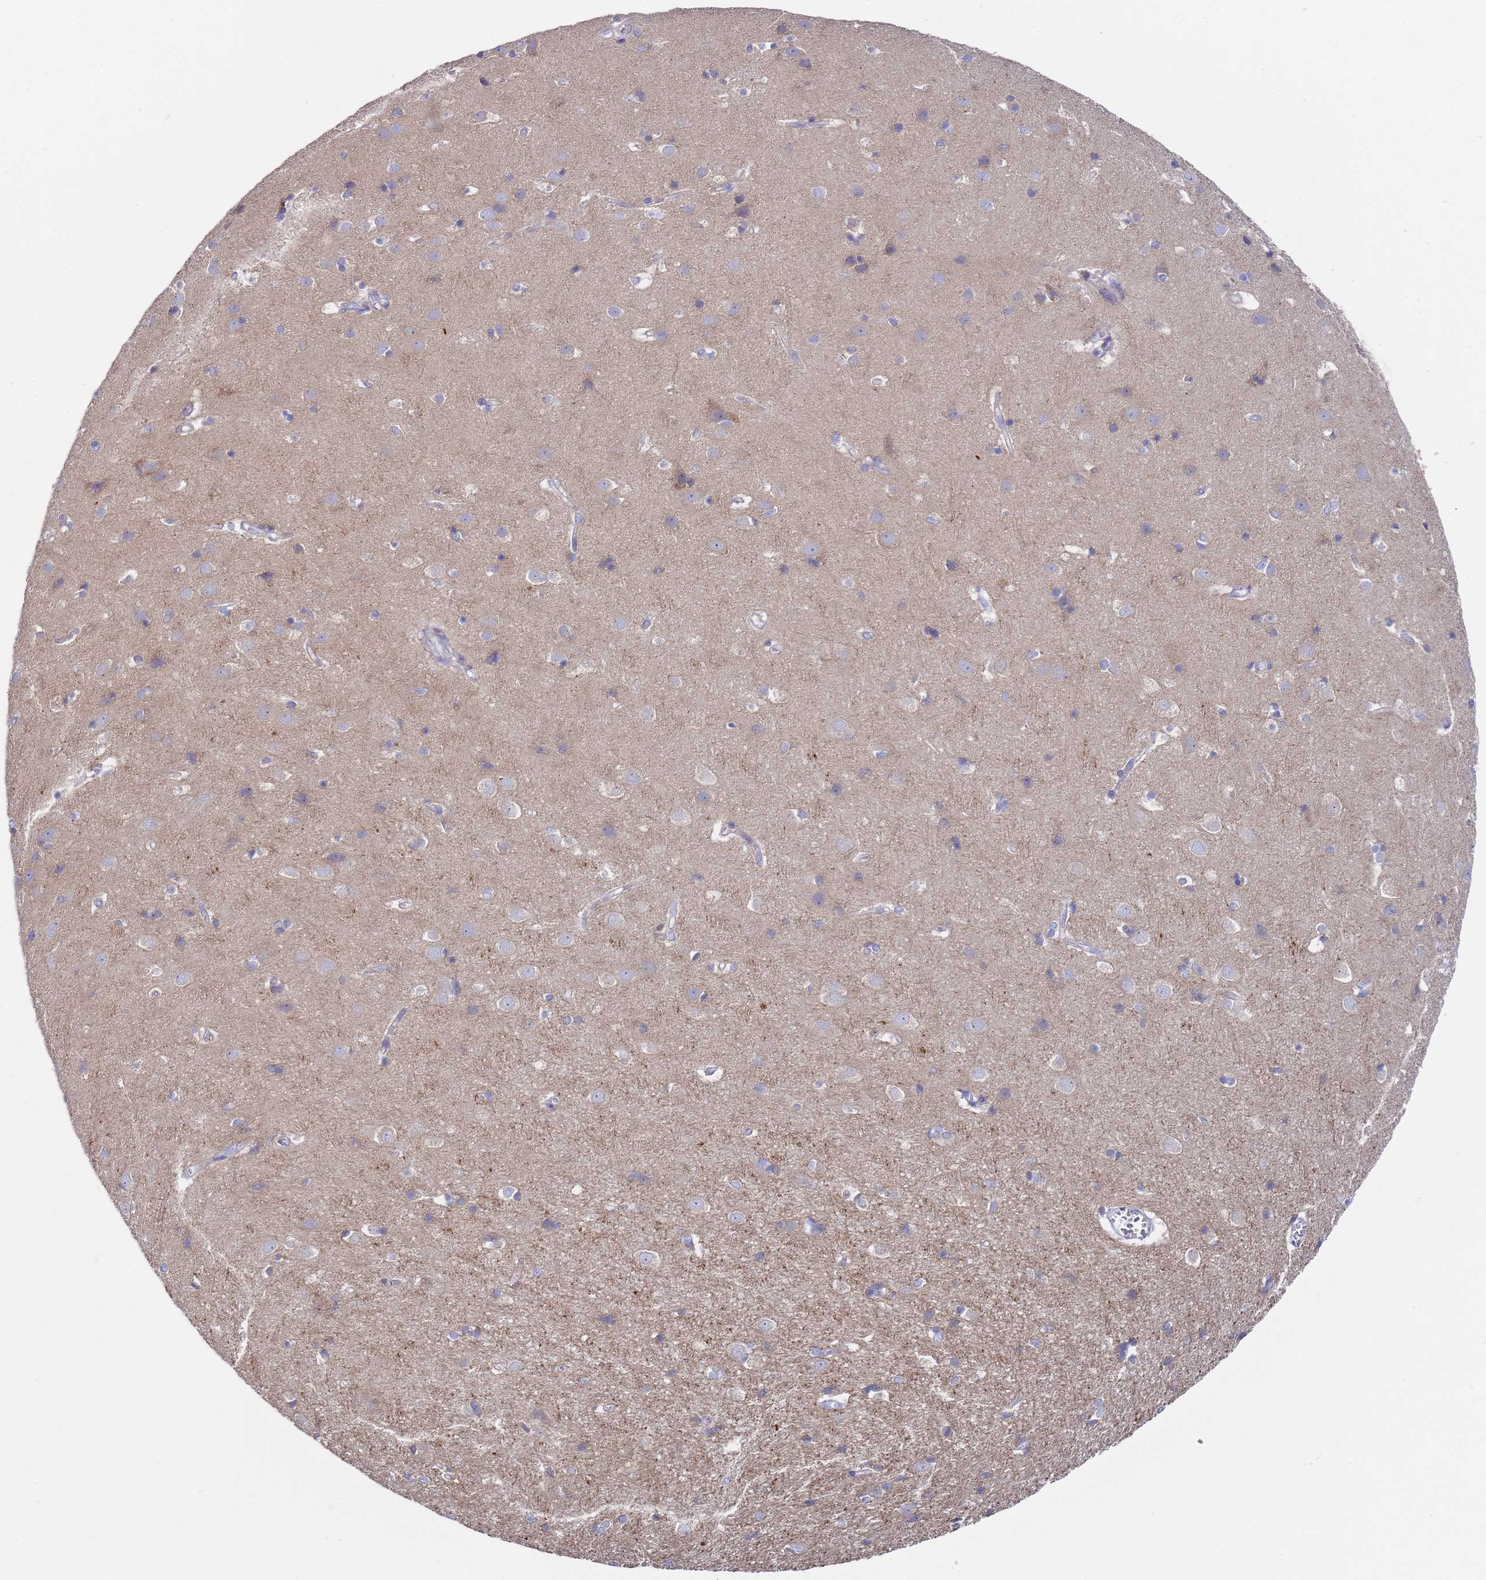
{"staining": {"intensity": "negative", "quantity": "none", "location": "none"}, "tissue": "cerebral cortex", "cell_type": "Endothelial cells", "image_type": "normal", "snomed": [{"axis": "morphology", "description": "Normal tissue, NOS"}, {"axis": "topography", "description": "Cerebral cortex"}], "caption": "The micrograph shows no staining of endothelial cells in unremarkable cerebral cortex. (Stains: DAB (3,3'-diaminobenzidine) immunohistochemistry (IHC) with hematoxylin counter stain, Microscopy: brightfield microscopy at high magnification).", "gene": "SCAPER", "patient": {"sex": "male", "age": 54}}